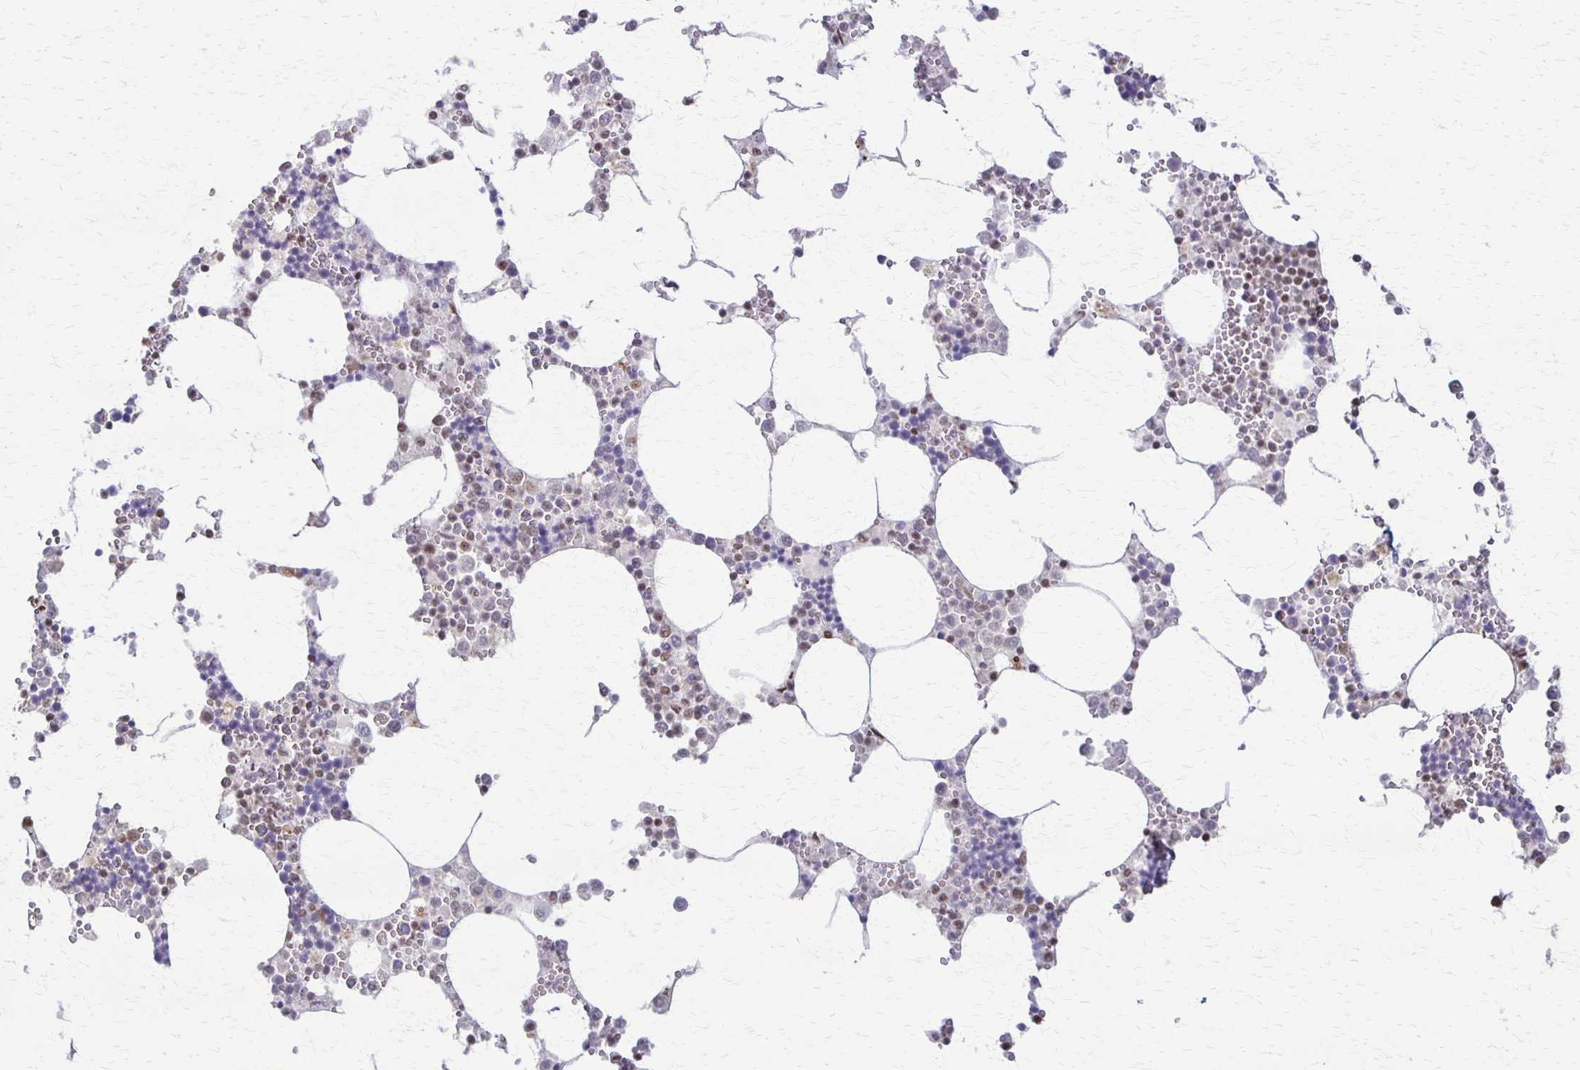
{"staining": {"intensity": "moderate", "quantity": "25%-75%", "location": "nuclear"}, "tissue": "bone marrow", "cell_type": "Hematopoietic cells", "image_type": "normal", "snomed": [{"axis": "morphology", "description": "Normal tissue, NOS"}, {"axis": "topography", "description": "Bone marrow"}], "caption": "The immunohistochemical stain labels moderate nuclear positivity in hematopoietic cells of normal bone marrow.", "gene": "XRCC6", "patient": {"sex": "male", "age": 54}}